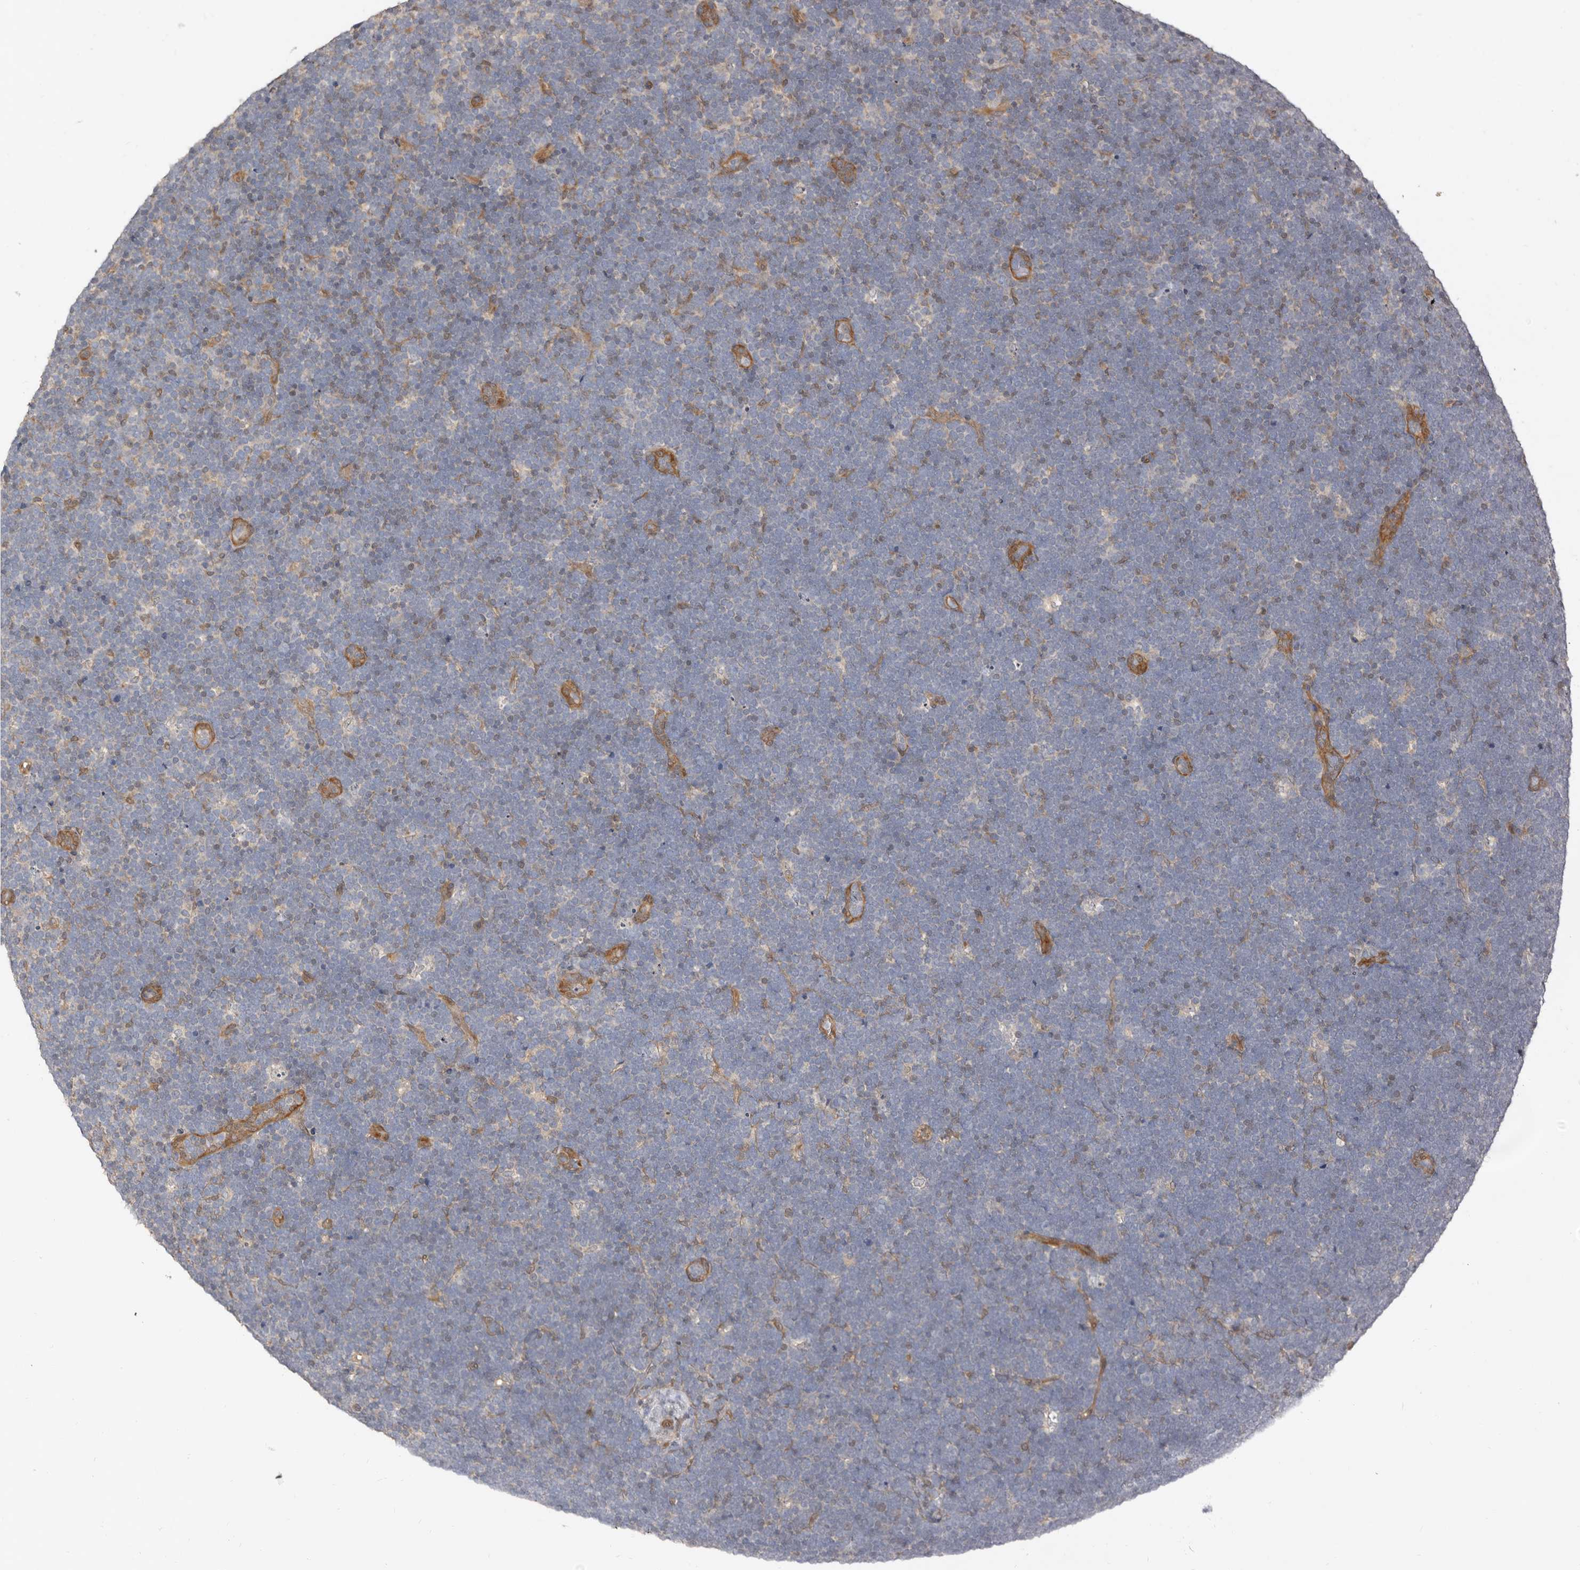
{"staining": {"intensity": "negative", "quantity": "none", "location": "none"}, "tissue": "lymphoma", "cell_type": "Tumor cells", "image_type": "cancer", "snomed": [{"axis": "morphology", "description": "Malignant lymphoma, non-Hodgkin's type, High grade"}, {"axis": "topography", "description": "Lymph node"}], "caption": "The image reveals no staining of tumor cells in lymphoma.", "gene": "SBDS", "patient": {"sex": "male", "age": 13}}